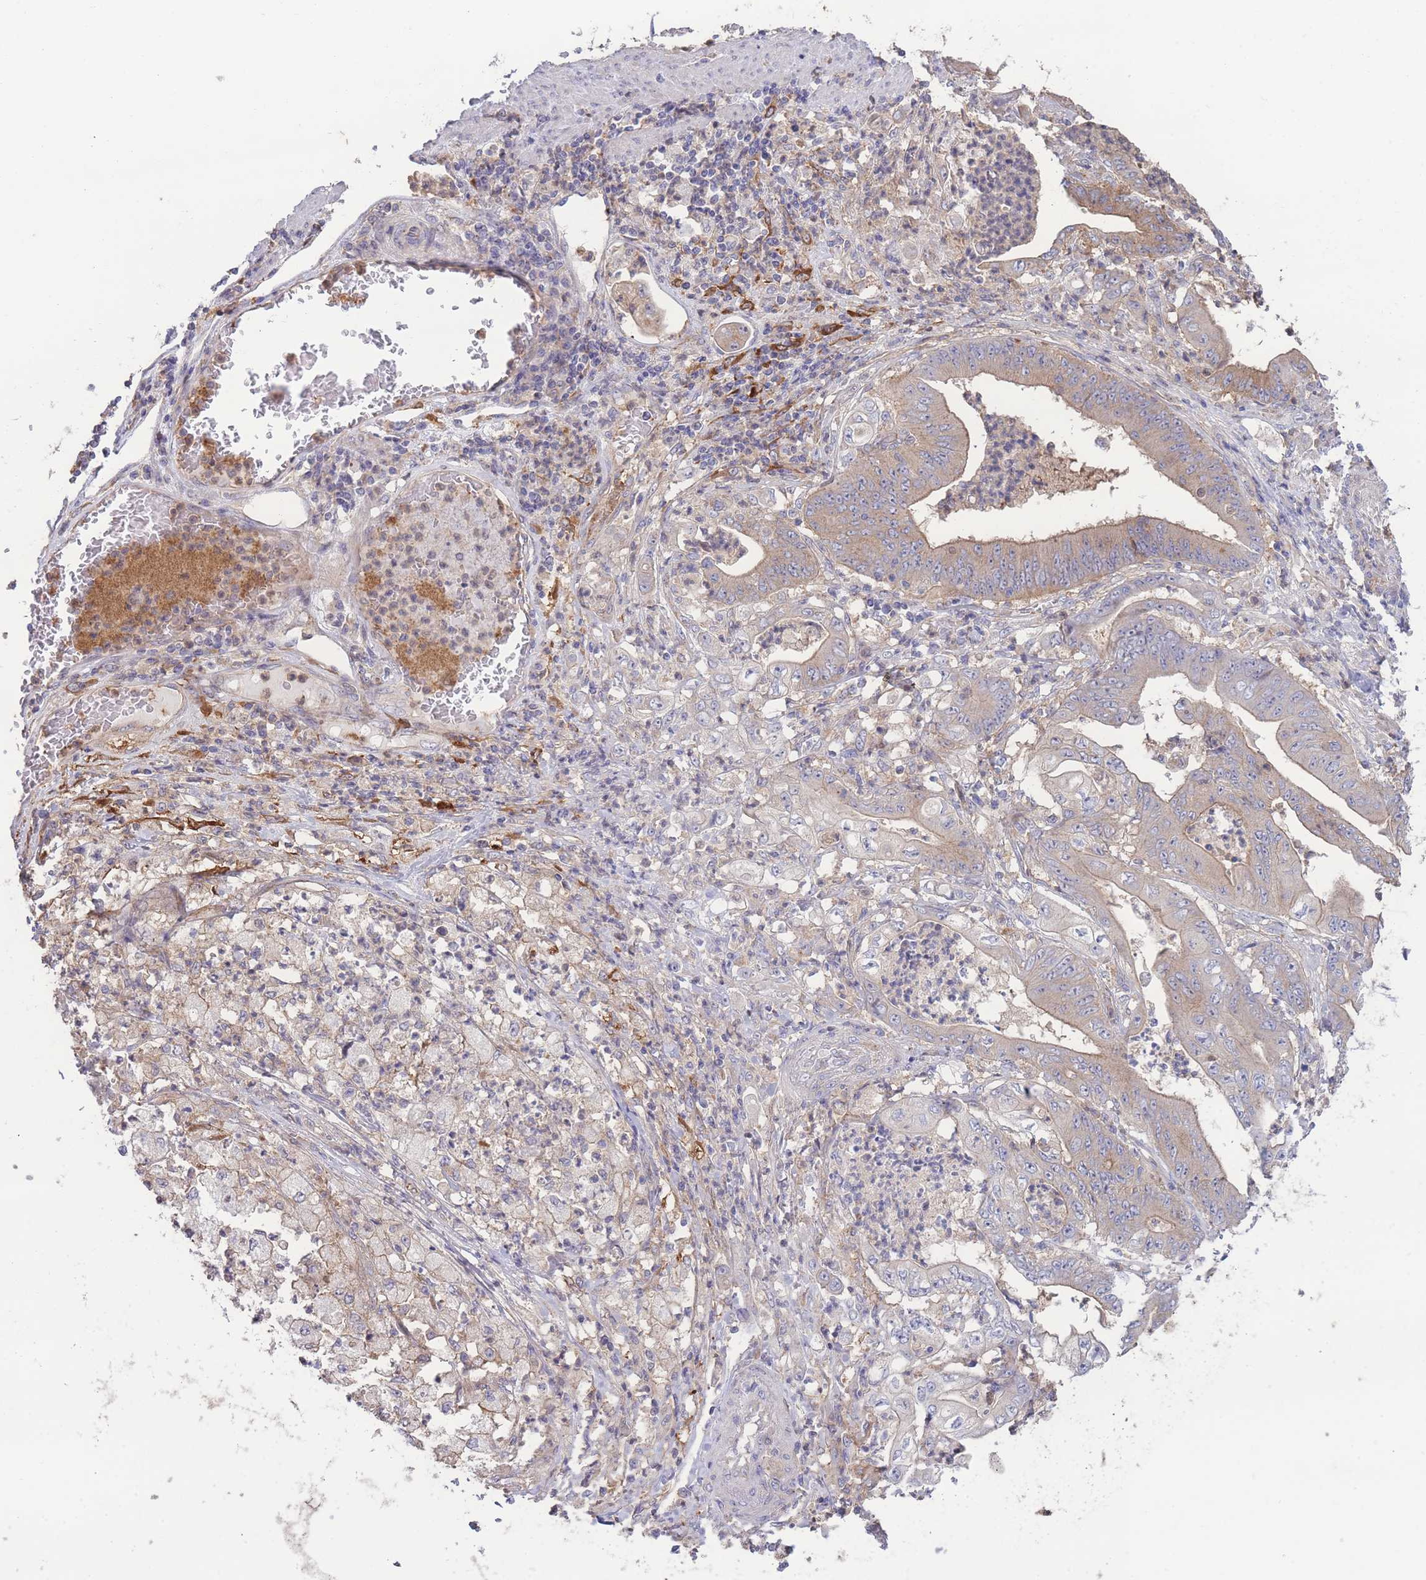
{"staining": {"intensity": "moderate", "quantity": "25%-75%", "location": "cytoplasmic/membranous"}, "tissue": "stomach cancer", "cell_type": "Tumor cells", "image_type": "cancer", "snomed": [{"axis": "morphology", "description": "Adenocarcinoma, NOS"}, {"axis": "topography", "description": "Stomach"}], "caption": "This image reveals immunohistochemistry (IHC) staining of stomach cancer (adenocarcinoma), with medium moderate cytoplasmic/membranous staining in approximately 25%-75% of tumor cells.", "gene": "STEAP3", "patient": {"sex": "female", "age": 73}}